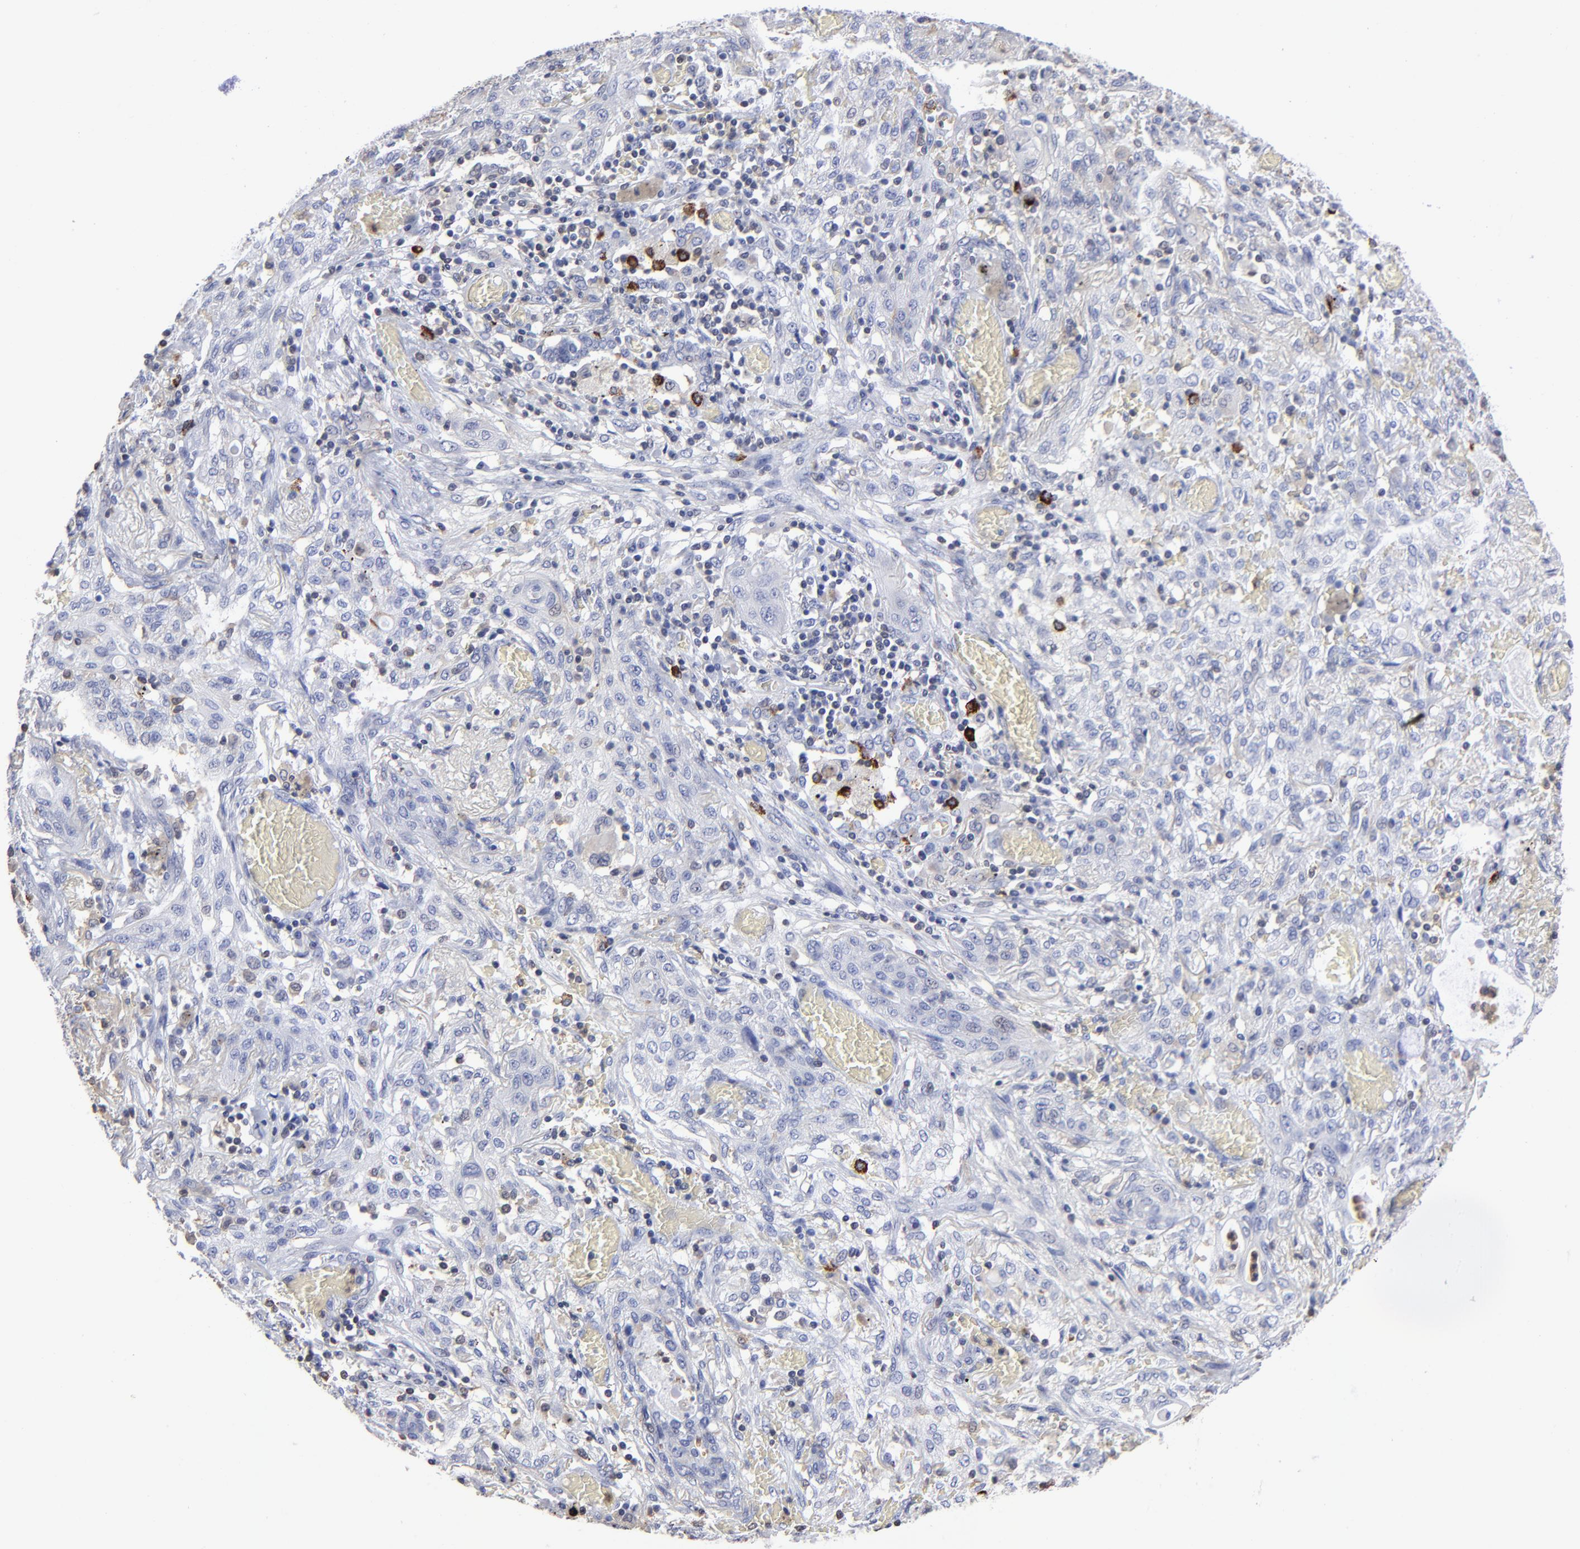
{"staining": {"intensity": "negative", "quantity": "none", "location": "none"}, "tissue": "lung cancer", "cell_type": "Tumor cells", "image_type": "cancer", "snomed": [{"axis": "morphology", "description": "Squamous cell carcinoma, NOS"}, {"axis": "topography", "description": "Lung"}], "caption": "Lung cancer was stained to show a protein in brown. There is no significant staining in tumor cells. (DAB (3,3'-diaminobenzidine) immunohistochemistry (IHC) visualized using brightfield microscopy, high magnification).", "gene": "TBXT", "patient": {"sex": "female", "age": 47}}